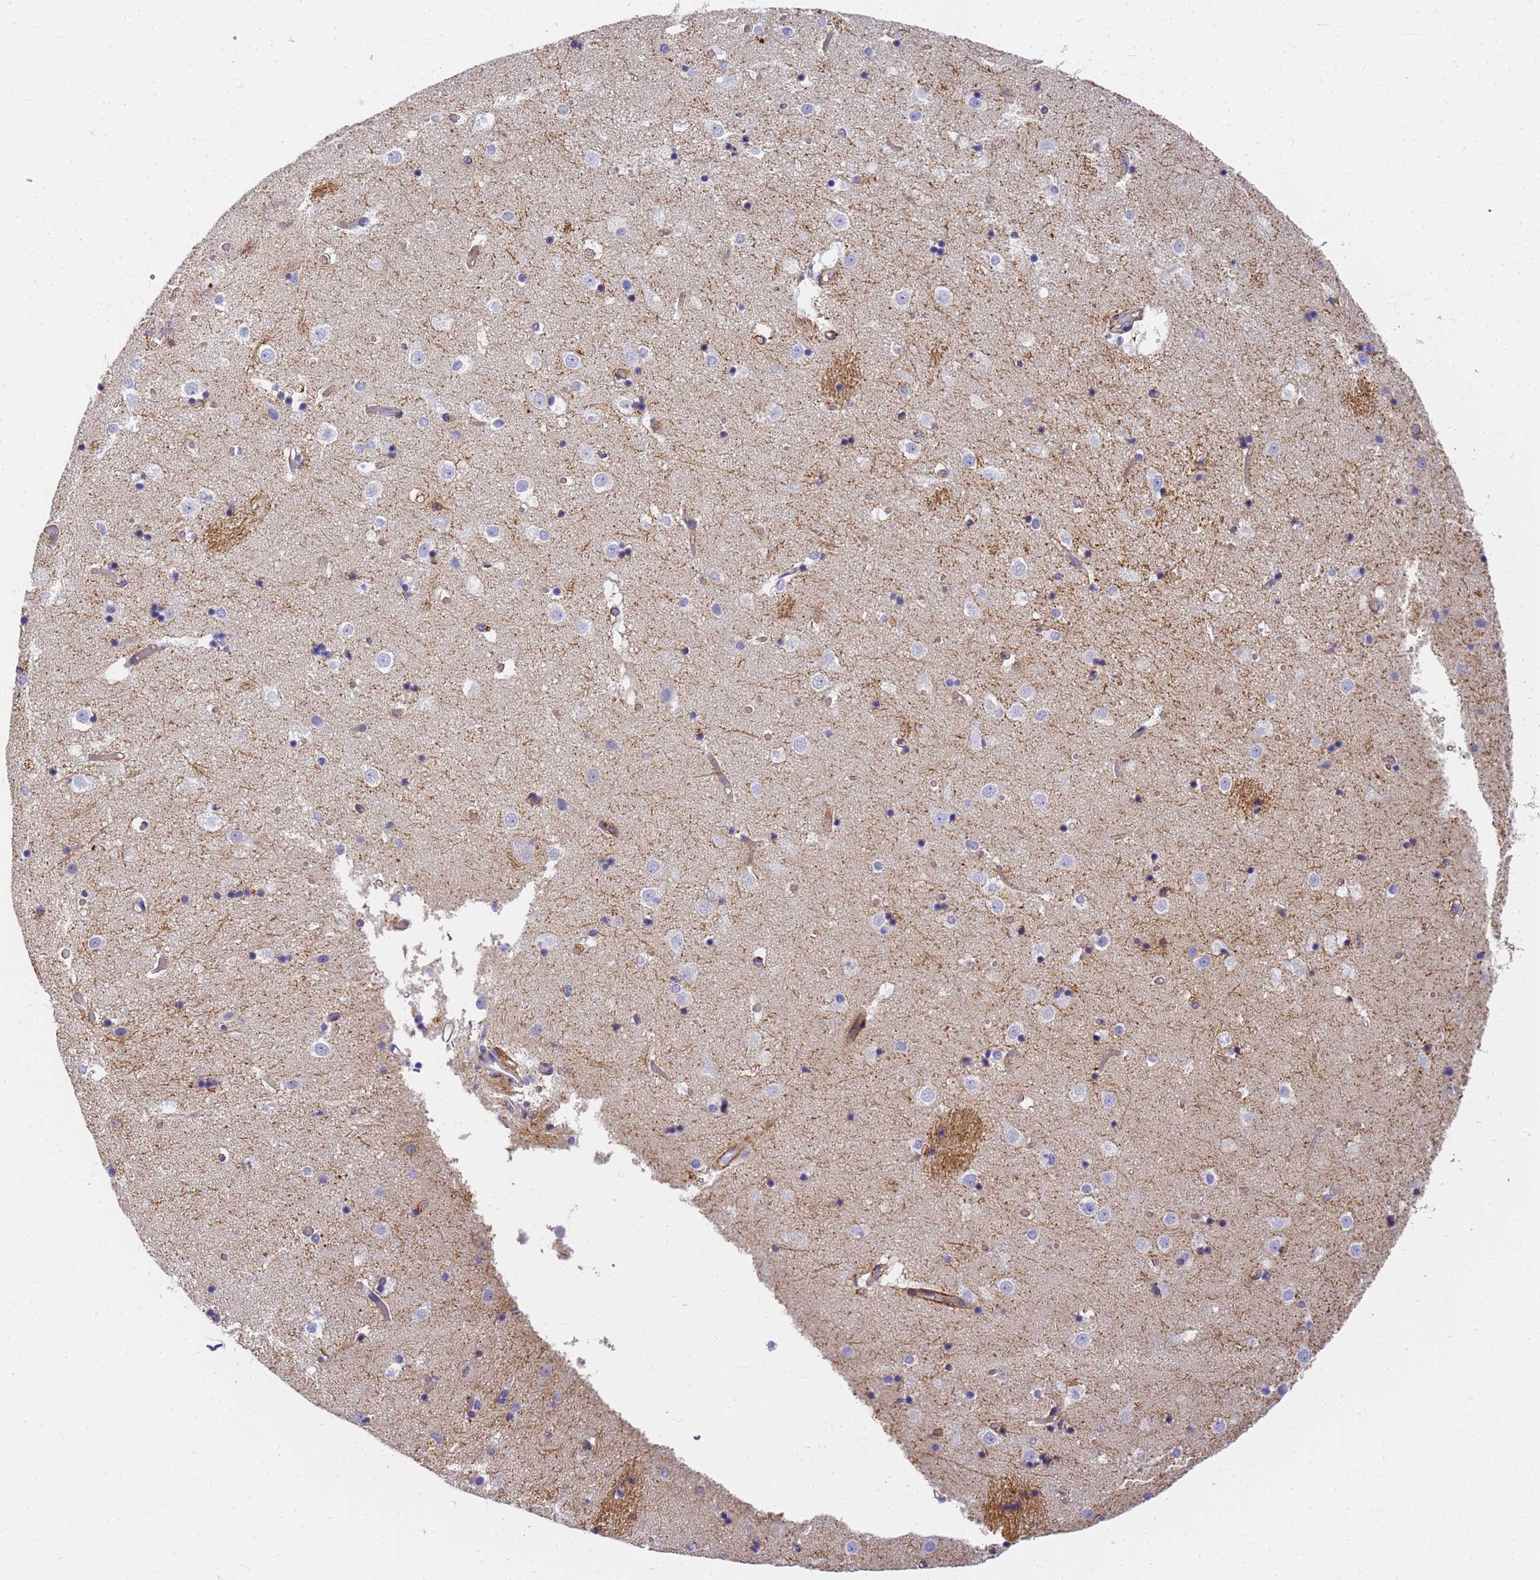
{"staining": {"intensity": "negative", "quantity": "none", "location": "none"}, "tissue": "caudate", "cell_type": "Glial cells", "image_type": "normal", "snomed": [{"axis": "morphology", "description": "Normal tissue, NOS"}, {"axis": "topography", "description": "Lateral ventricle wall"}], "caption": "This is an immunohistochemistry image of unremarkable caudate. There is no staining in glial cells.", "gene": "MVB12A", "patient": {"sex": "female", "age": 52}}